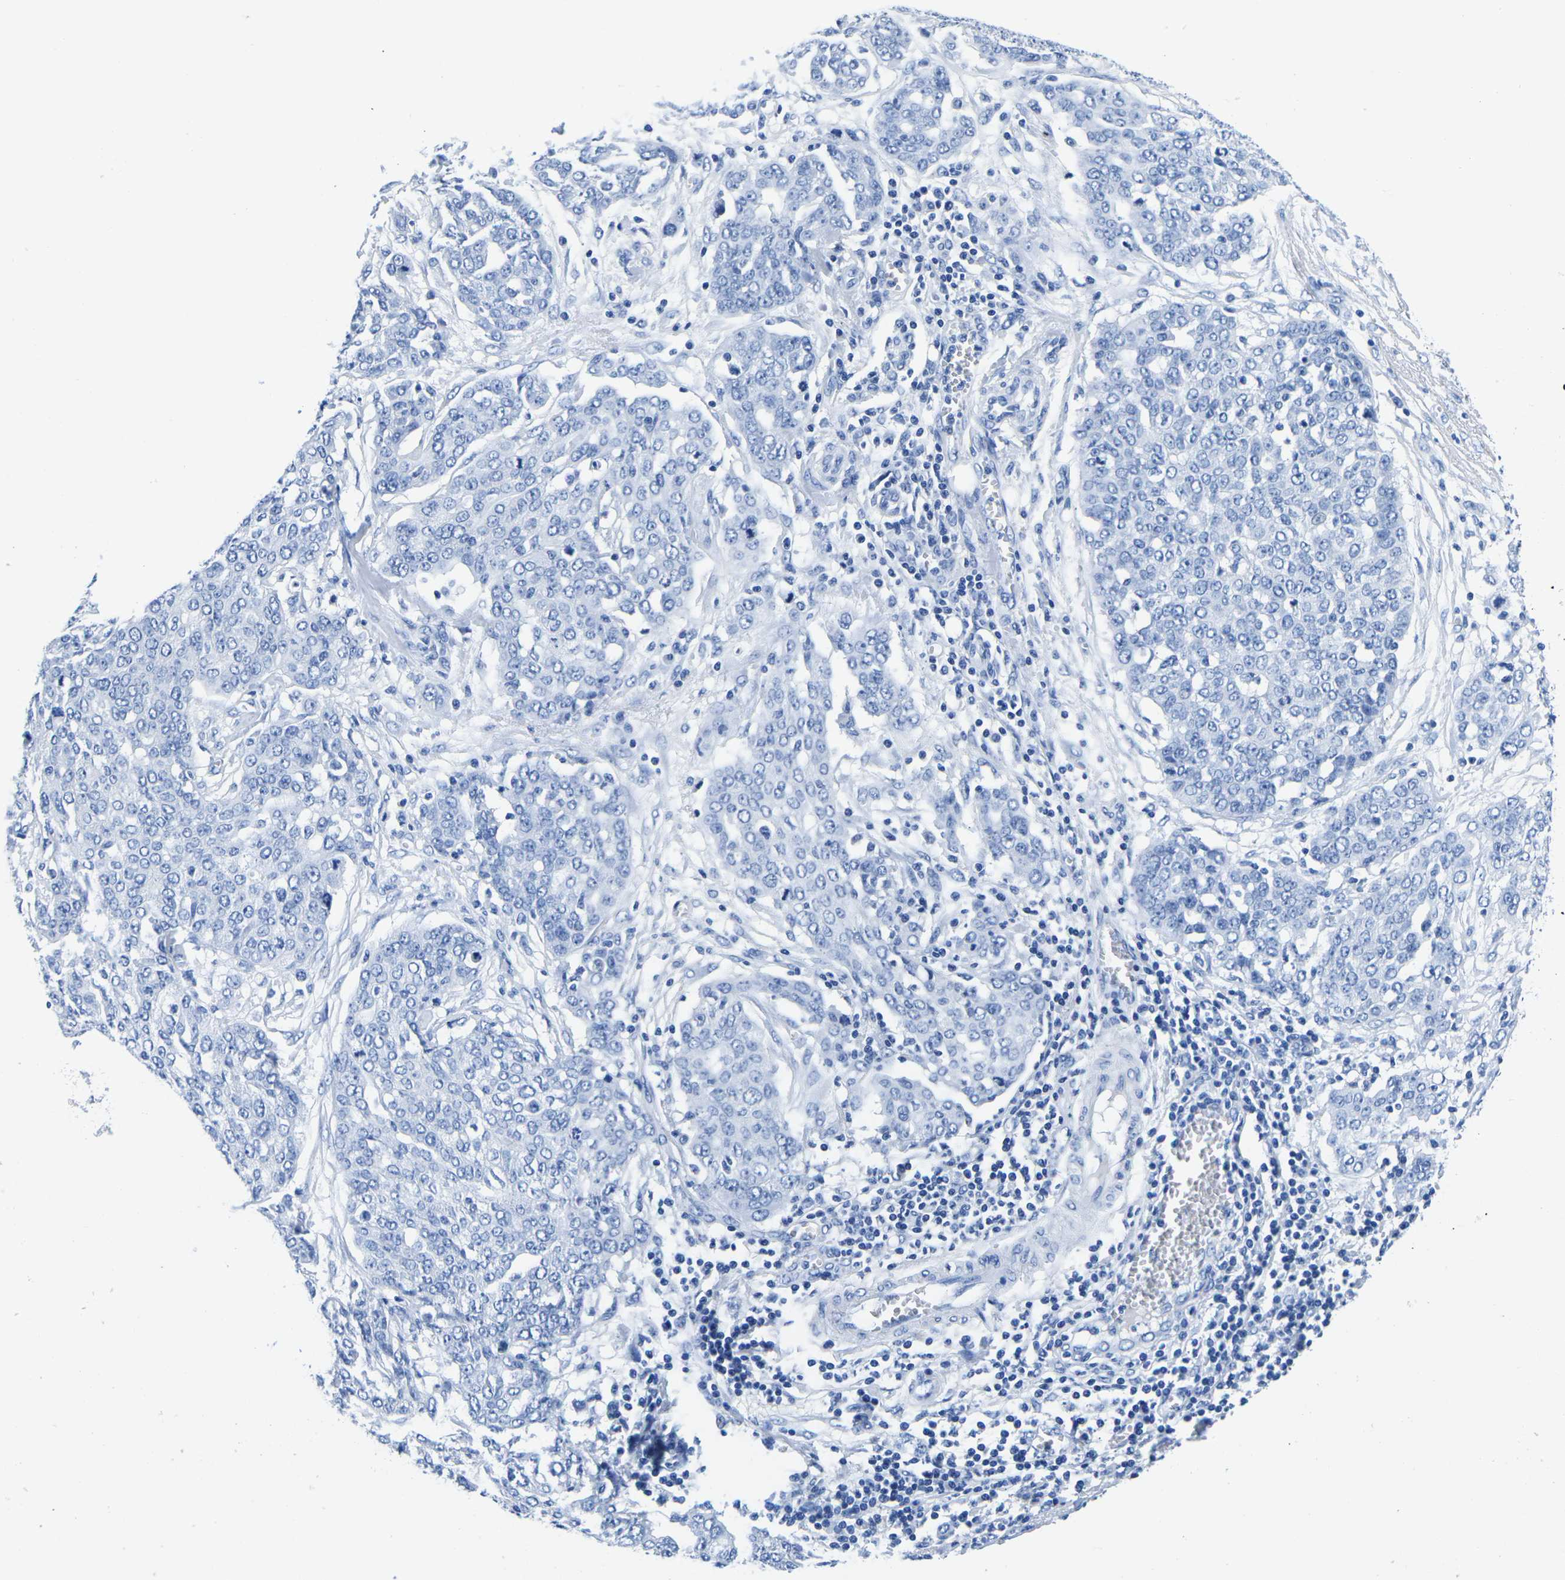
{"staining": {"intensity": "negative", "quantity": "none", "location": "none"}, "tissue": "ovarian cancer", "cell_type": "Tumor cells", "image_type": "cancer", "snomed": [{"axis": "morphology", "description": "Cystadenocarcinoma, serous, NOS"}, {"axis": "topography", "description": "Soft tissue"}, {"axis": "topography", "description": "Ovary"}], "caption": "The photomicrograph demonstrates no significant expression in tumor cells of ovarian cancer. (DAB immunohistochemistry (IHC), high magnification).", "gene": "CYP1A2", "patient": {"sex": "female", "age": 57}}